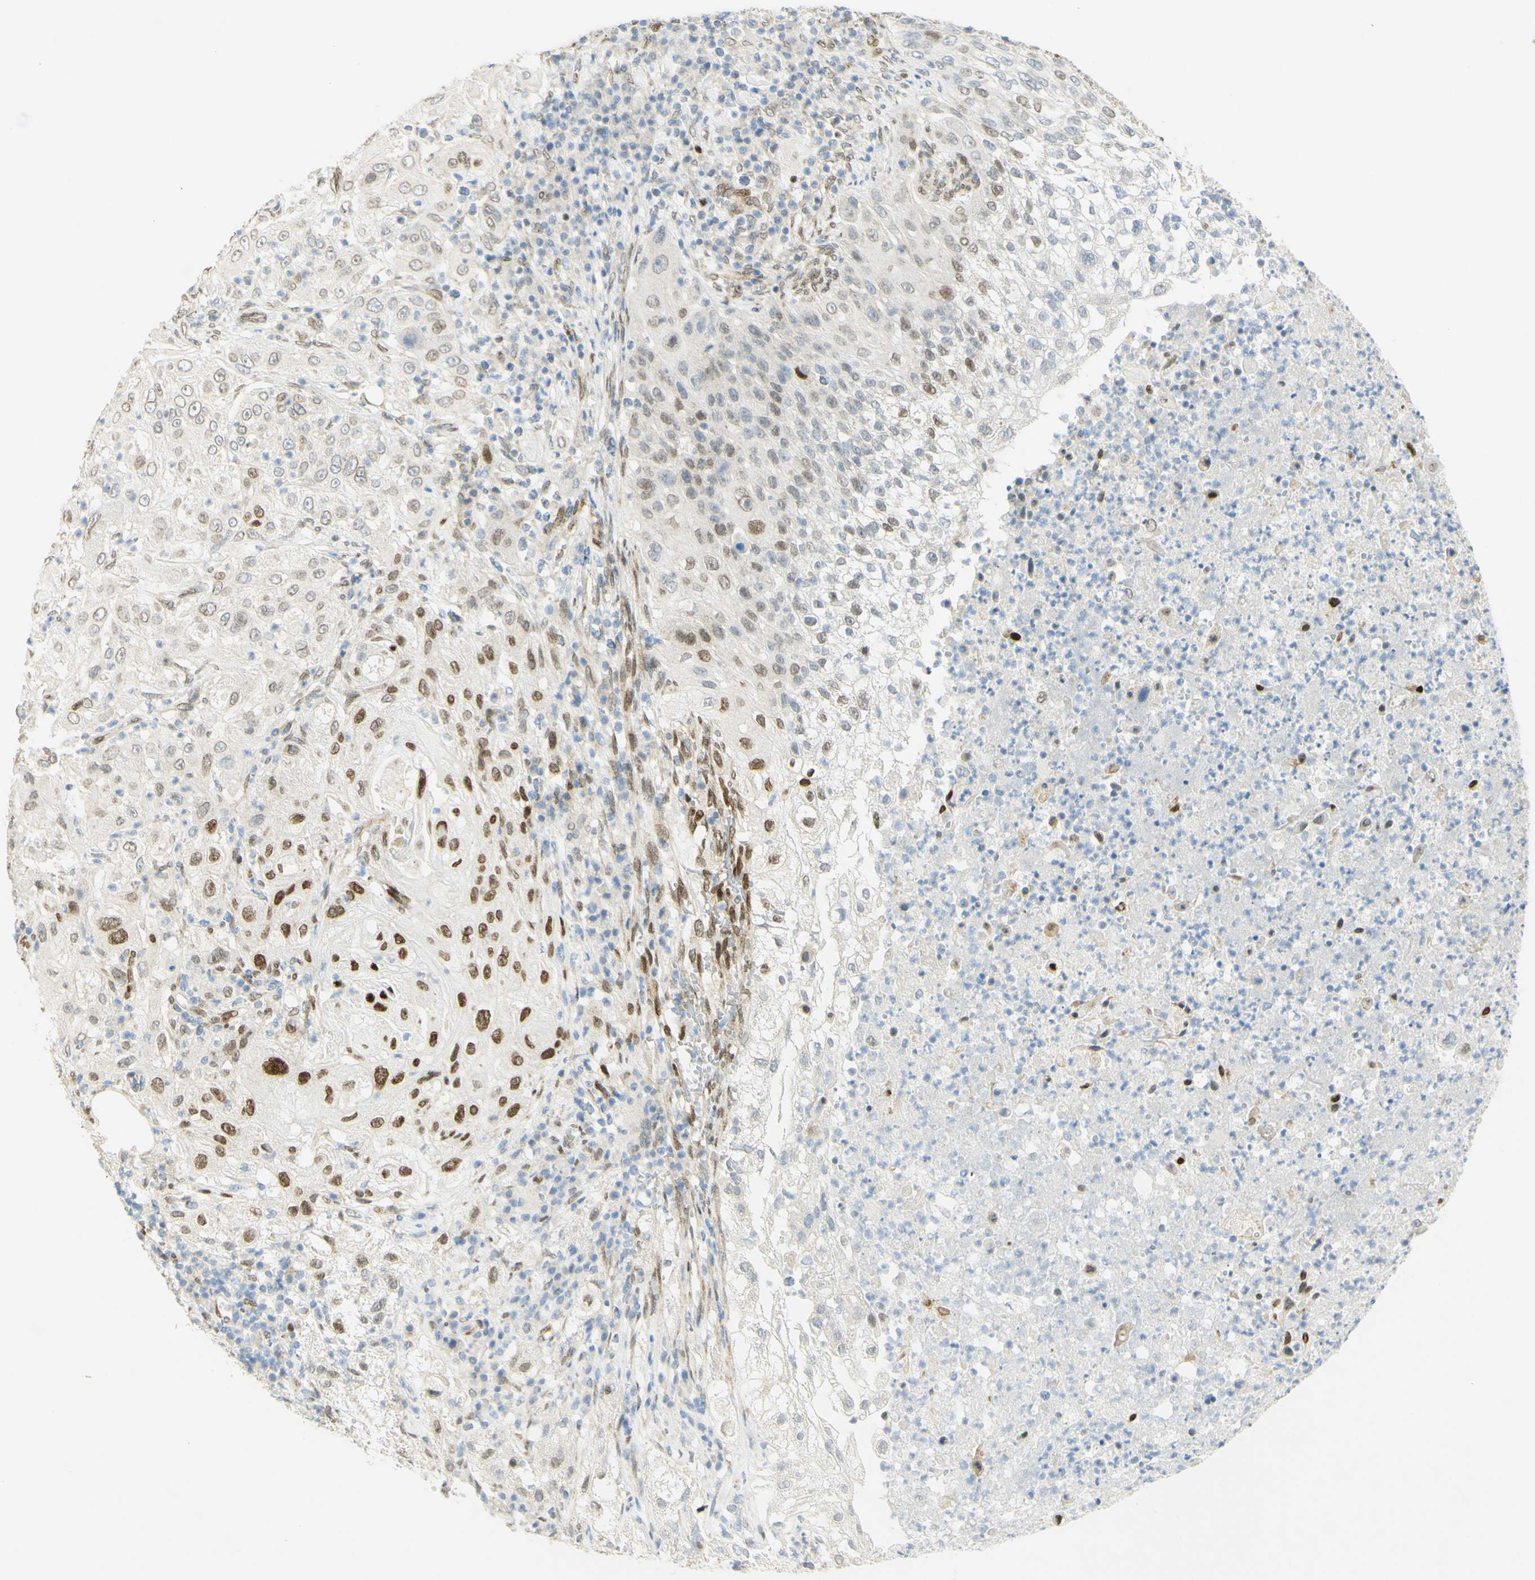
{"staining": {"intensity": "strong", "quantity": "25%-75%", "location": "nuclear"}, "tissue": "lung cancer", "cell_type": "Tumor cells", "image_type": "cancer", "snomed": [{"axis": "morphology", "description": "Inflammation, NOS"}, {"axis": "morphology", "description": "Squamous cell carcinoma, NOS"}, {"axis": "topography", "description": "Lymph node"}, {"axis": "topography", "description": "Soft tissue"}, {"axis": "topography", "description": "Lung"}], "caption": "A brown stain labels strong nuclear staining of a protein in human squamous cell carcinoma (lung) tumor cells.", "gene": "E2F1", "patient": {"sex": "male", "age": 66}}